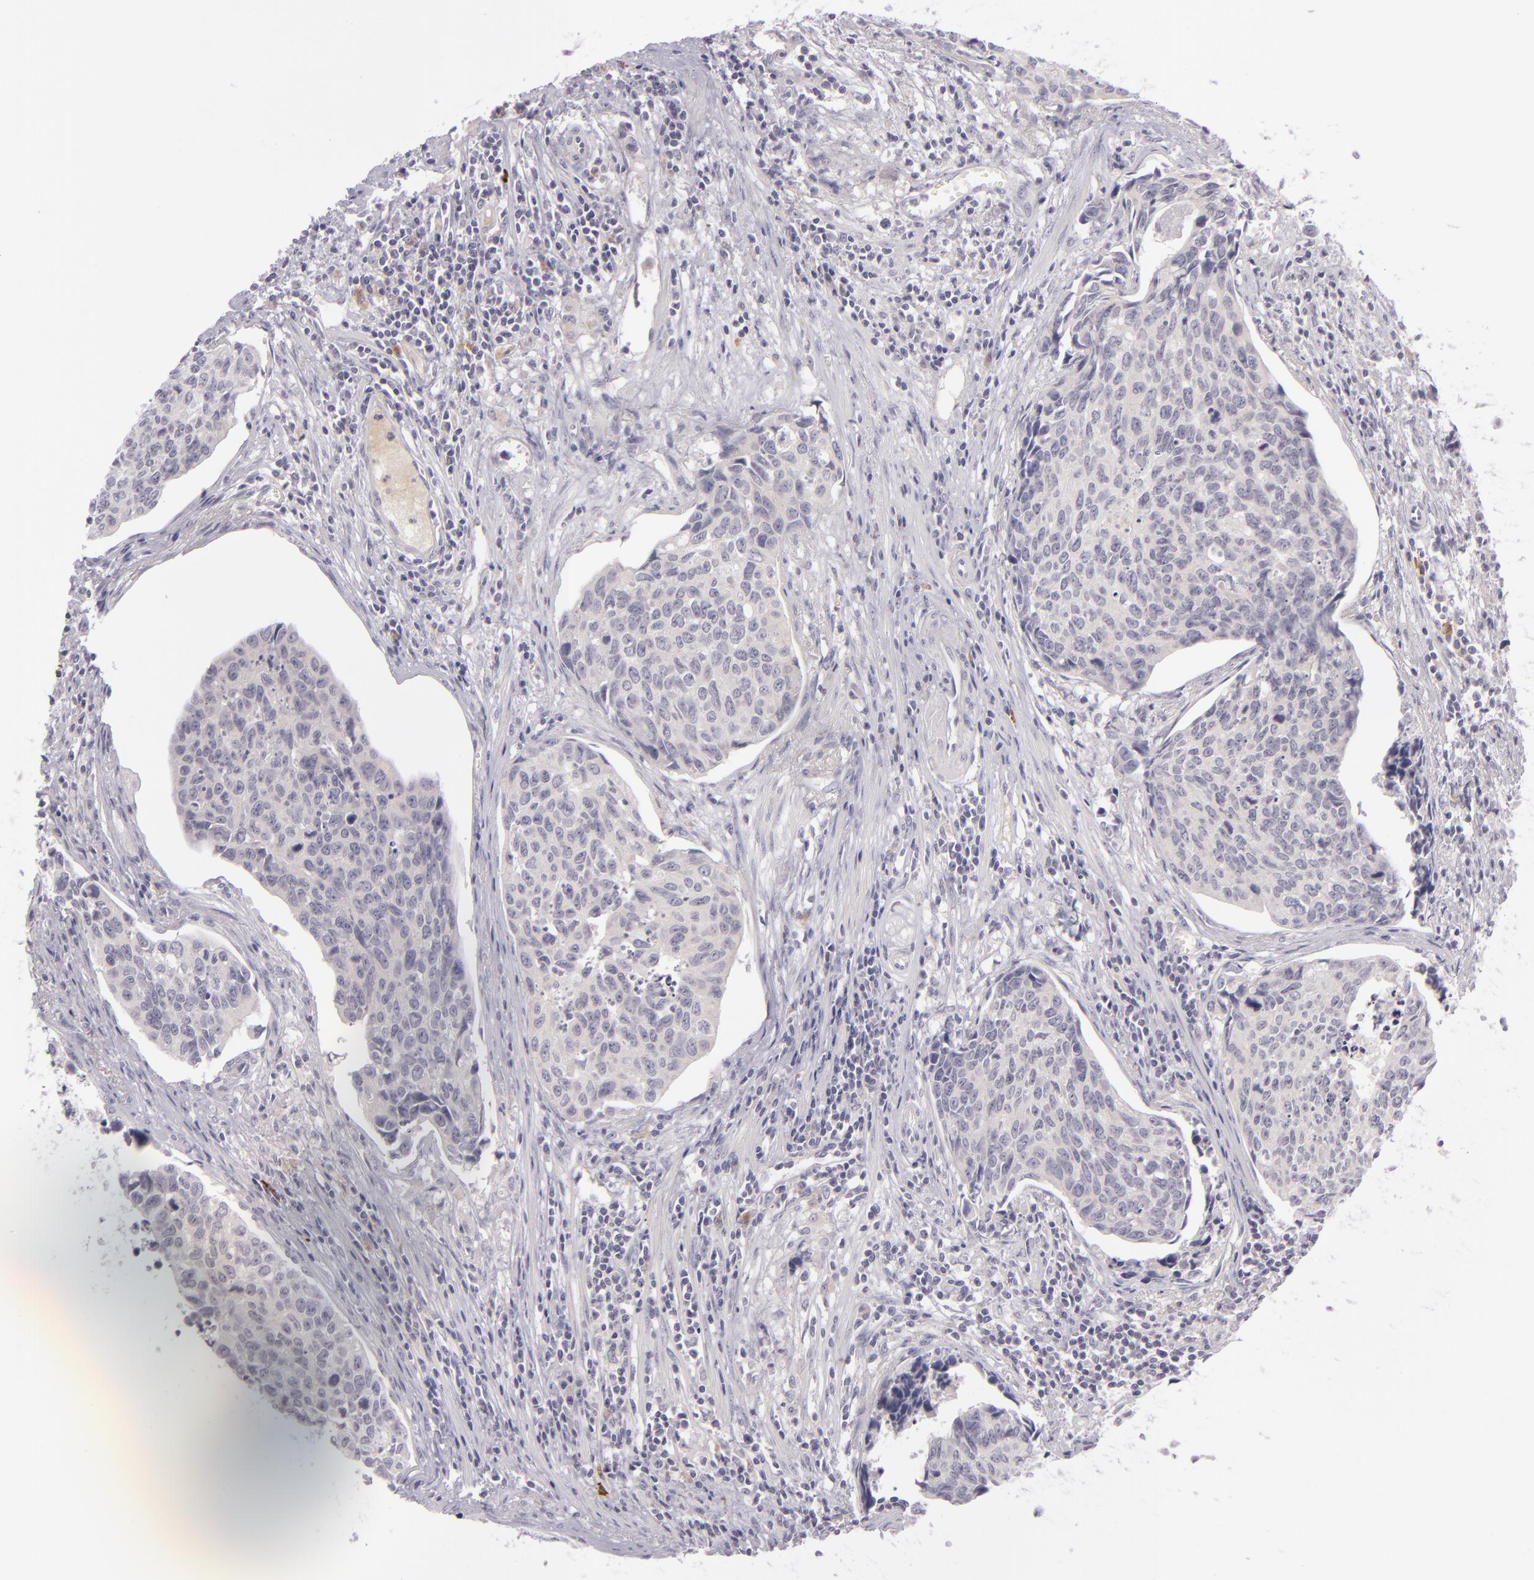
{"staining": {"intensity": "negative", "quantity": "none", "location": "none"}, "tissue": "urothelial cancer", "cell_type": "Tumor cells", "image_type": "cancer", "snomed": [{"axis": "morphology", "description": "Urothelial carcinoma, High grade"}, {"axis": "topography", "description": "Urinary bladder"}], "caption": "DAB immunohistochemical staining of urothelial cancer exhibits no significant expression in tumor cells.", "gene": "DAG1", "patient": {"sex": "male", "age": 81}}